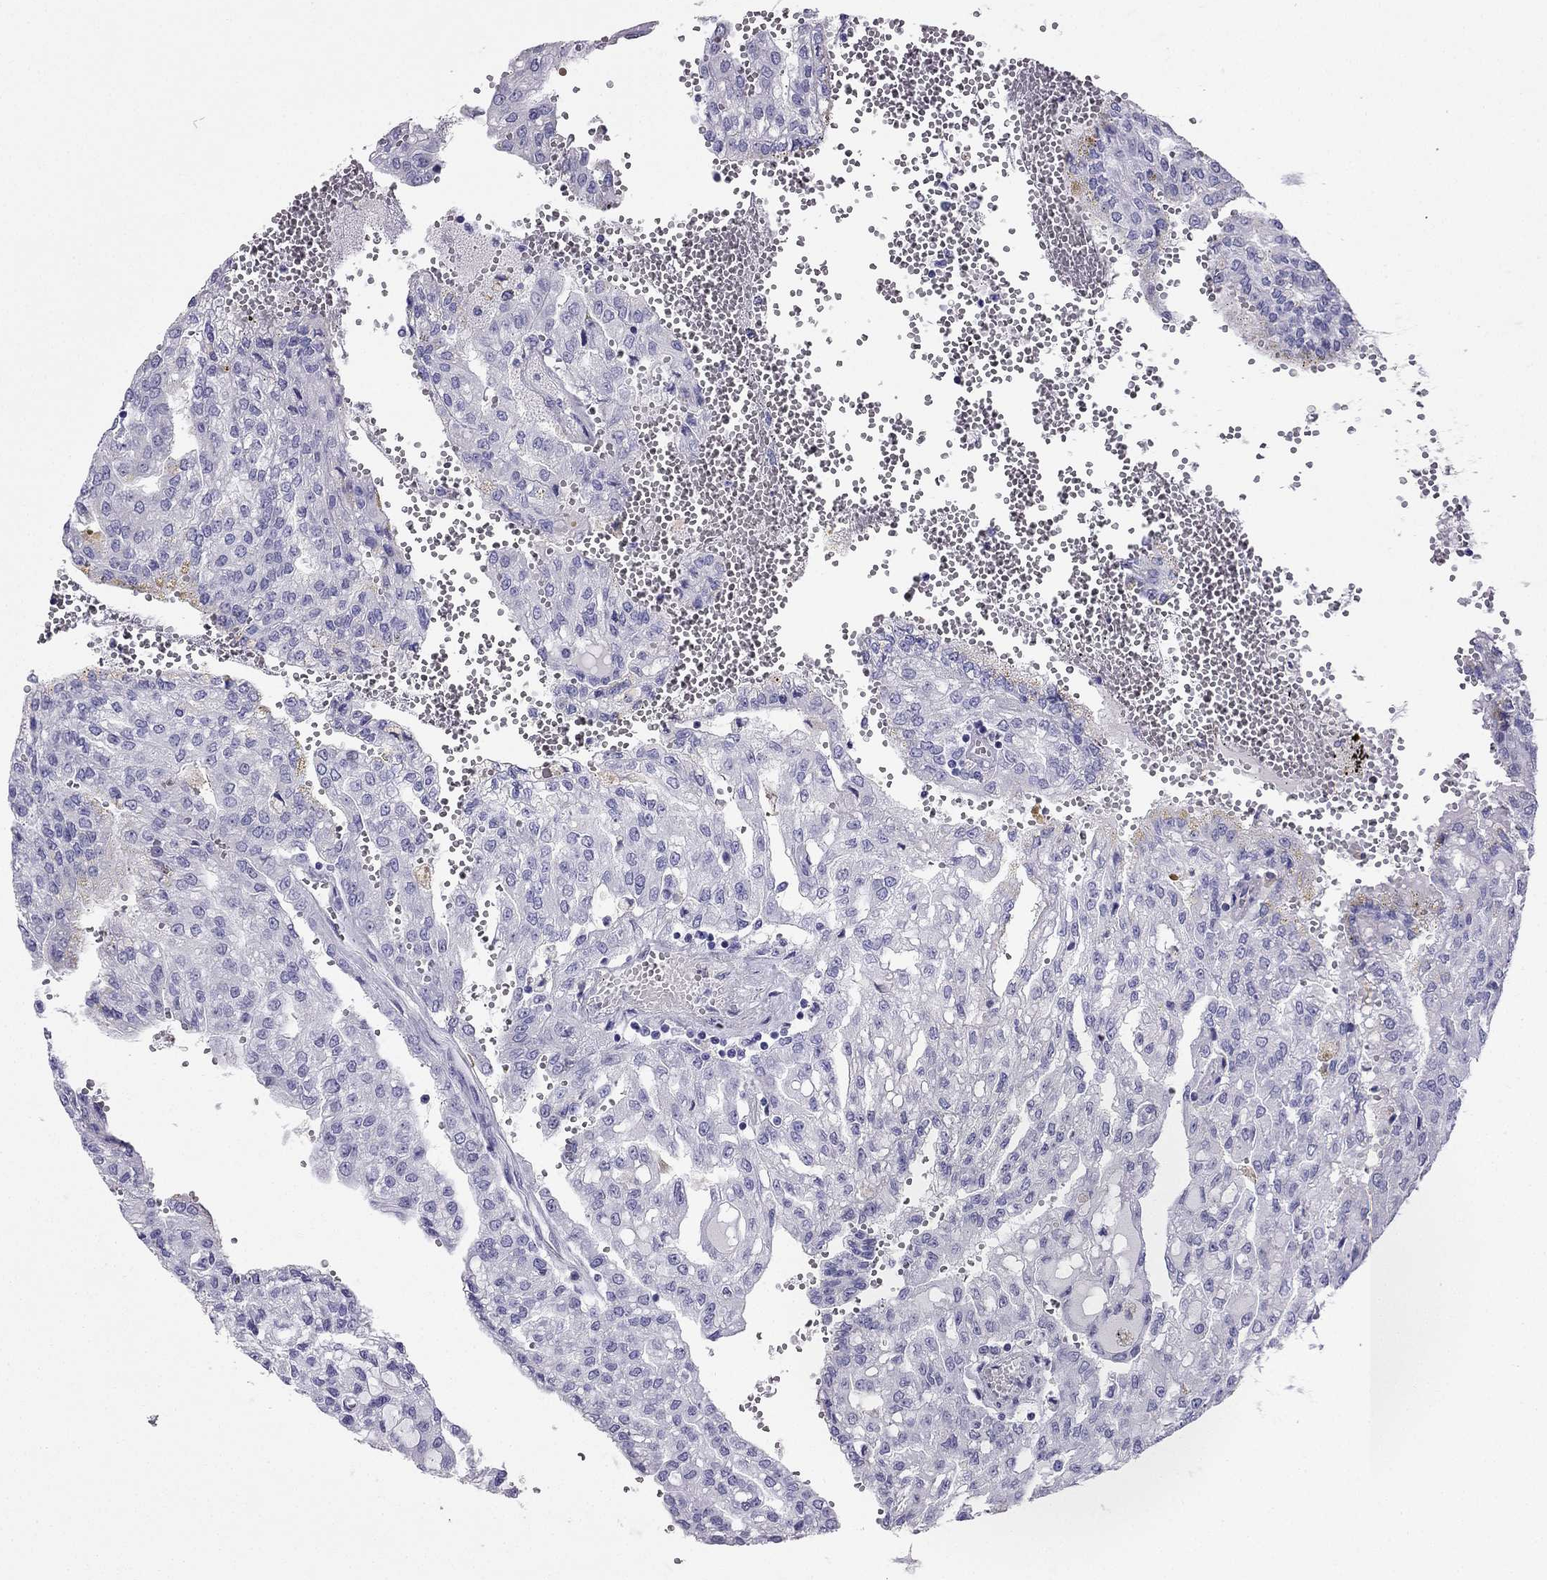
{"staining": {"intensity": "negative", "quantity": "none", "location": "none"}, "tissue": "renal cancer", "cell_type": "Tumor cells", "image_type": "cancer", "snomed": [{"axis": "morphology", "description": "Adenocarcinoma, NOS"}, {"axis": "topography", "description": "Kidney"}], "caption": "Tumor cells are negative for protein expression in human adenocarcinoma (renal). The staining was performed using DAB (3,3'-diaminobenzidine) to visualize the protein expression in brown, while the nuclei were stained in blue with hematoxylin (Magnification: 20x).", "gene": "SLC18A2", "patient": {"sex": "male", "age": 63}}